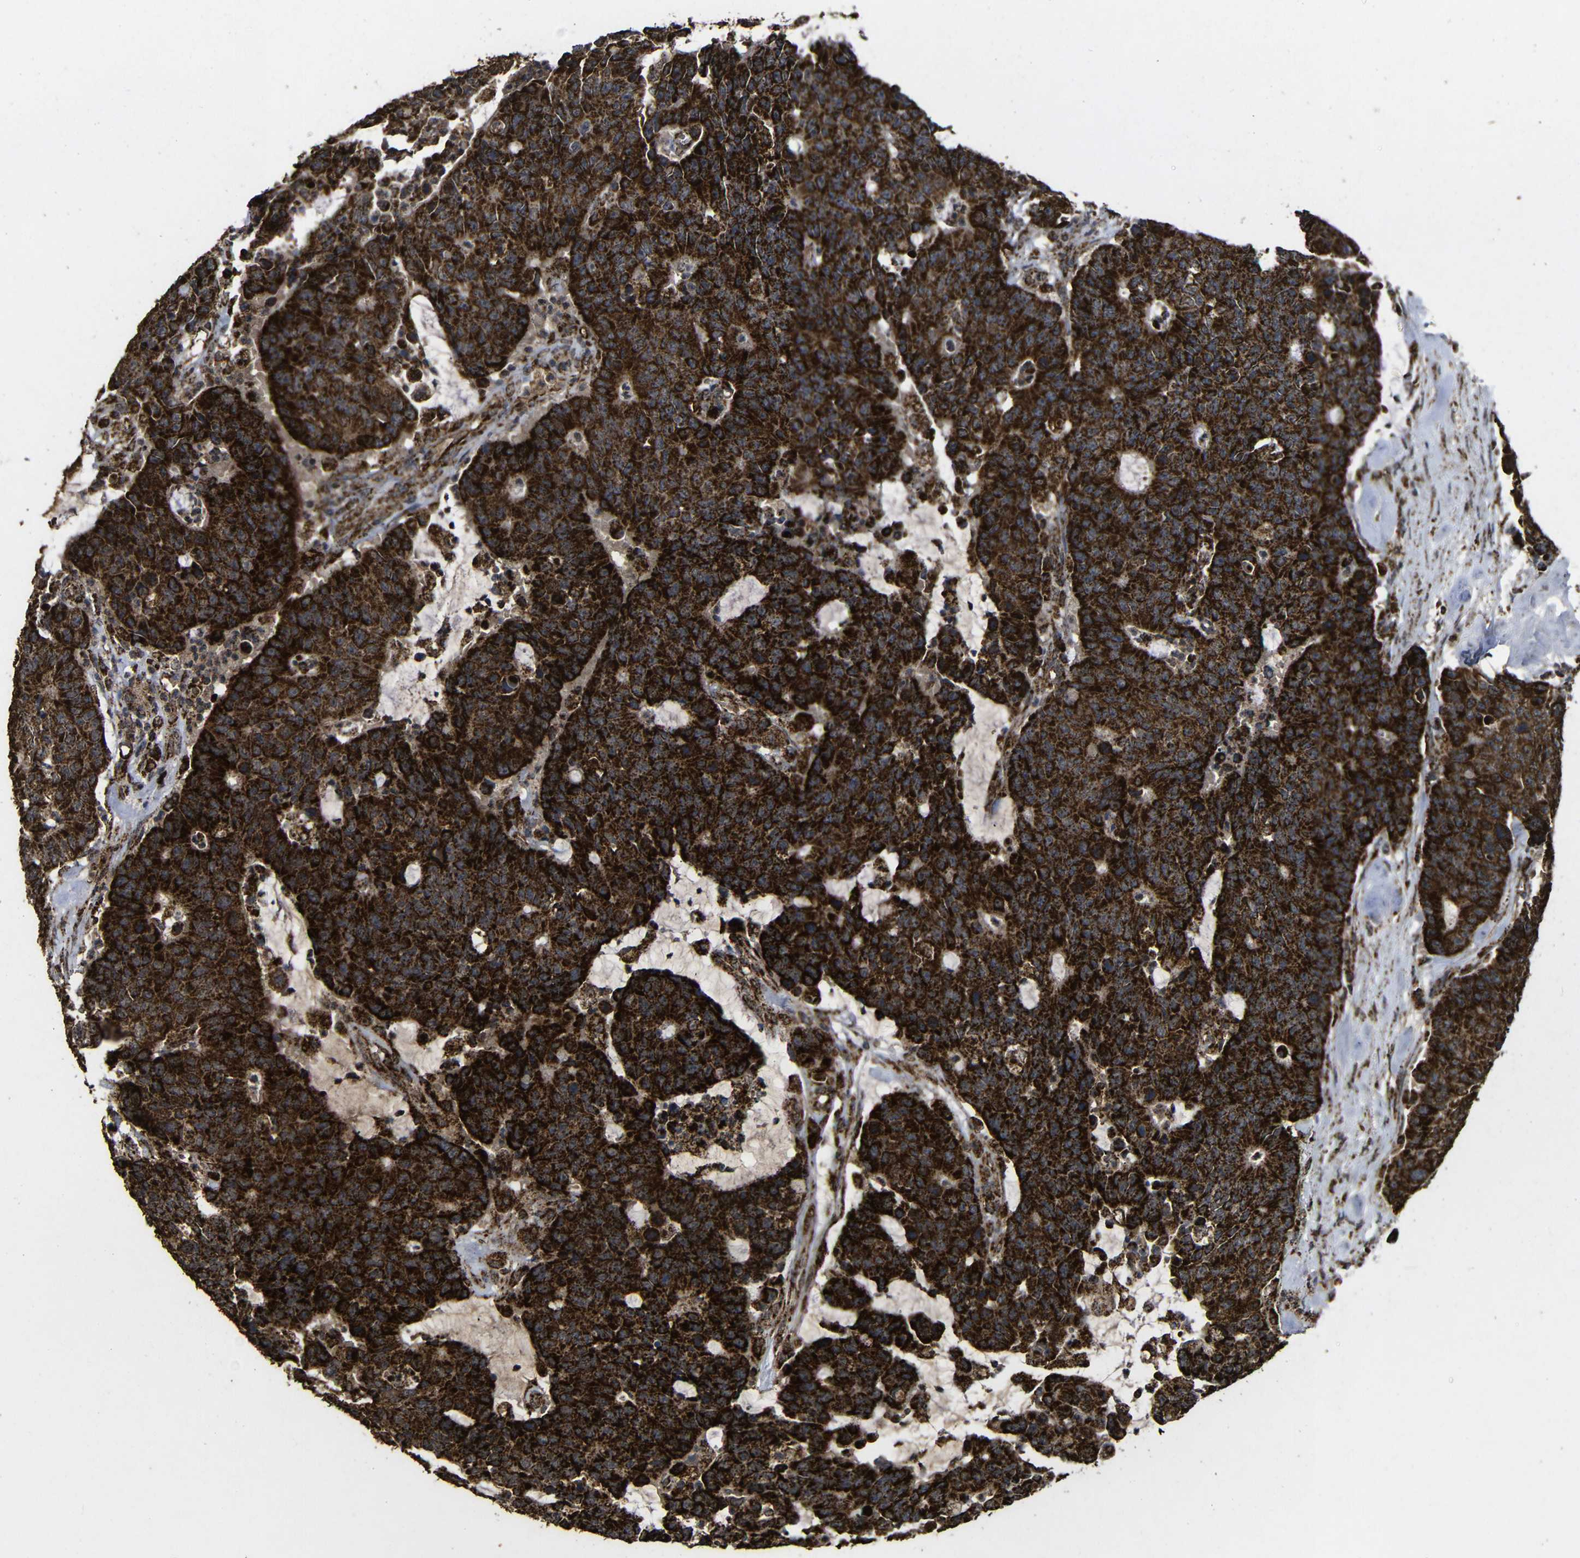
{"staining": {"intensity": "strong", "quantity": ">75%", "location": "cytoplasmic/membranous"}, "tissue": "colorectal cancer", "cell_type": "Tumor cells", "image_type": "cancer", "snomed": [{"axis": "morphology", "description": "Adenocarcinoma, NOS"}, {"axis": "topography", "description": "Colon"}], "caption": "A histopathology image of colorectal adenocarcinoma stained for a protein exhibits strong cytoplasmic/membranous brown staining in tumor cells.", "gene": "ATP5F1A", "patient": {"sex": "female", "age": 86}}